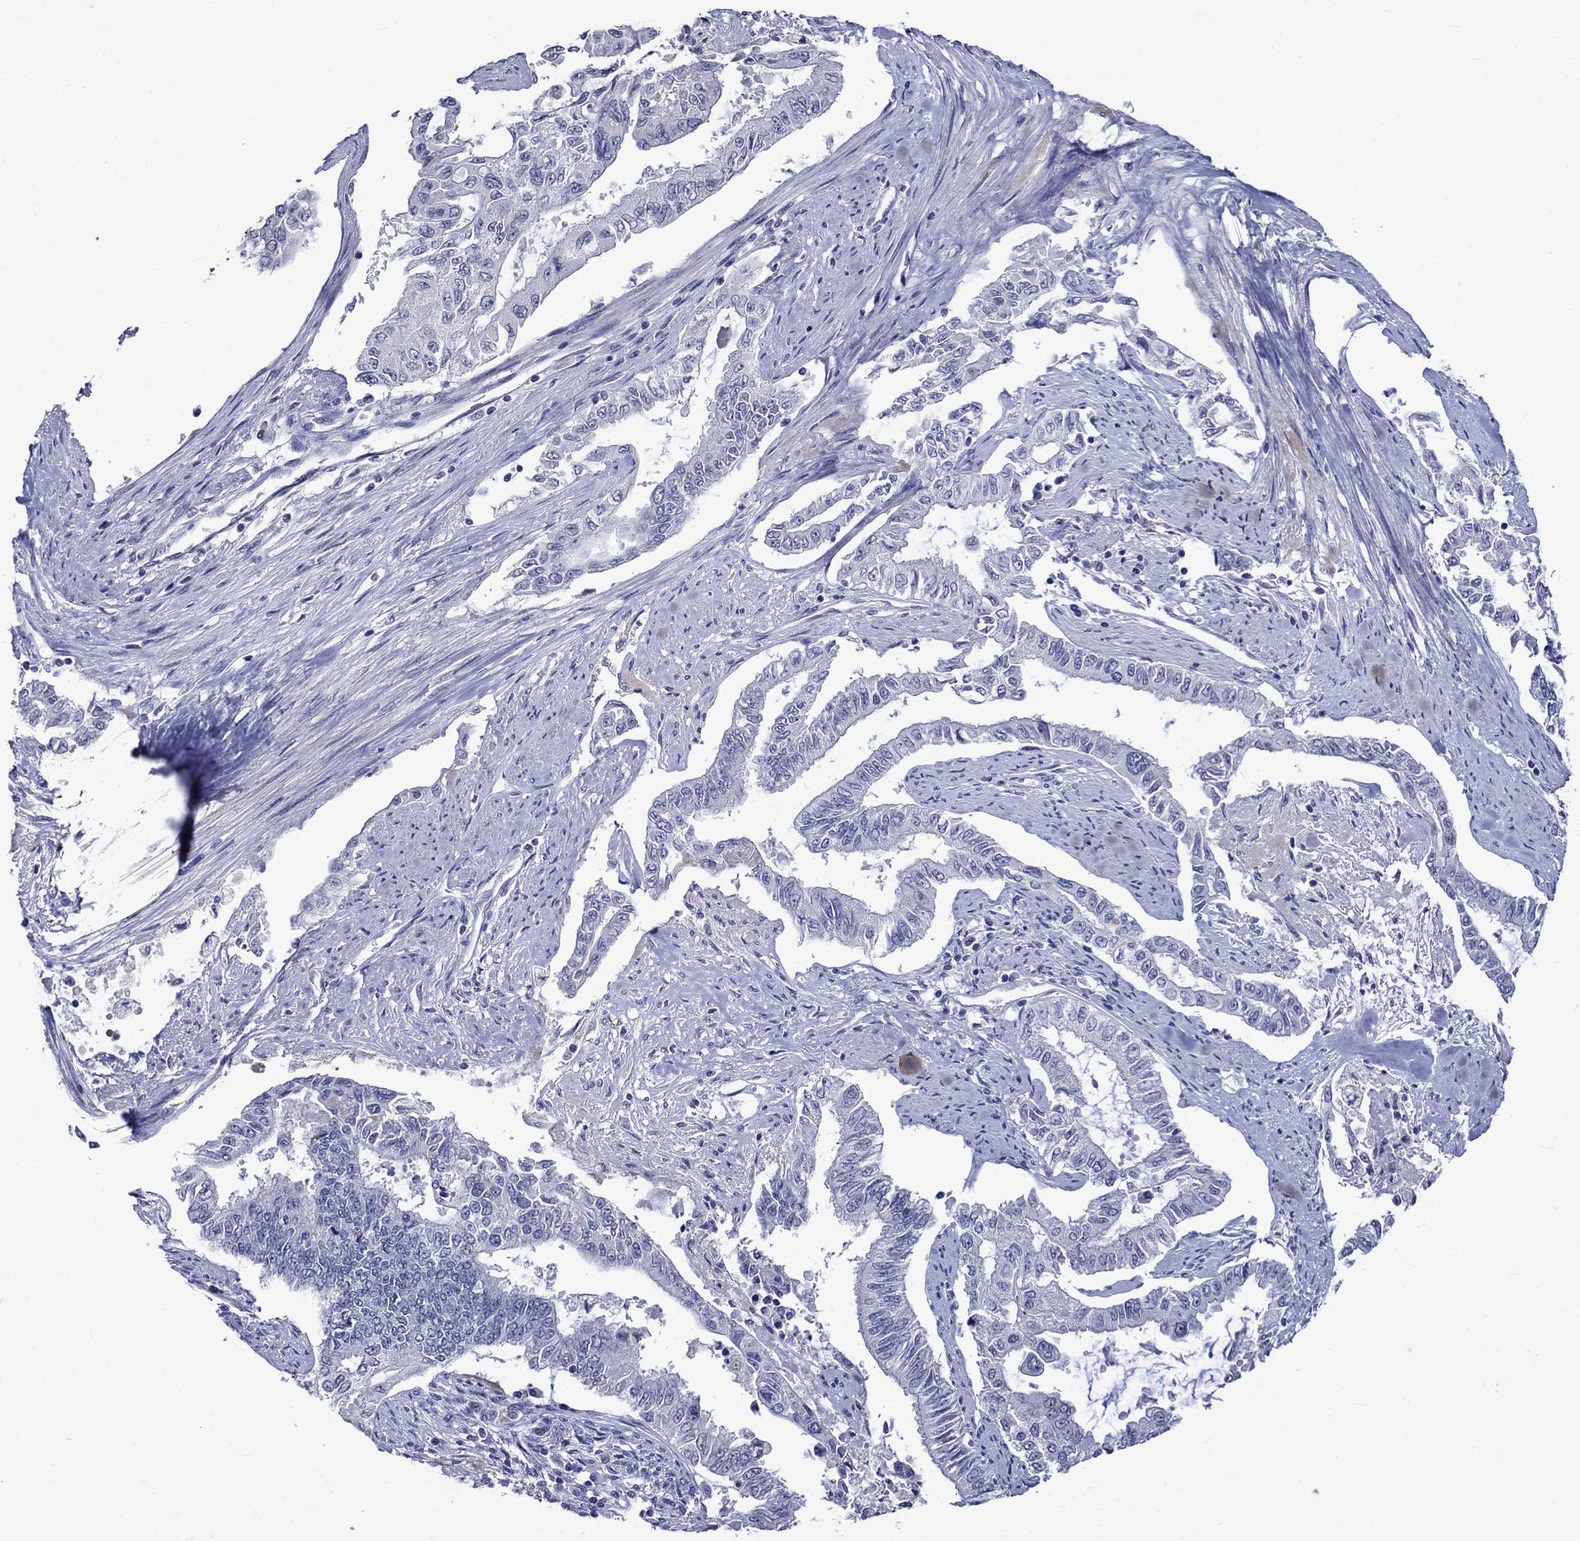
{"staining": {"intensity": "negative", "quantity": "none", "location": "none"}, "tissue": "endometrial cancer", "cell_type": "Tumor cells", "image_type": "cancer", "snomed": [{"axis": "morphology", "description": "Adenocarcinoma, NOS"}, {"axis": "topography", "description": "Uterus"}], "caption": "Immunohistochemistry (IHC) of human endometrial cancer (adenocarcinoma) exhibits no positivity in tumor cells.", "gene": "CRYAB", "patient": {"sex": "female", "age": 59}}